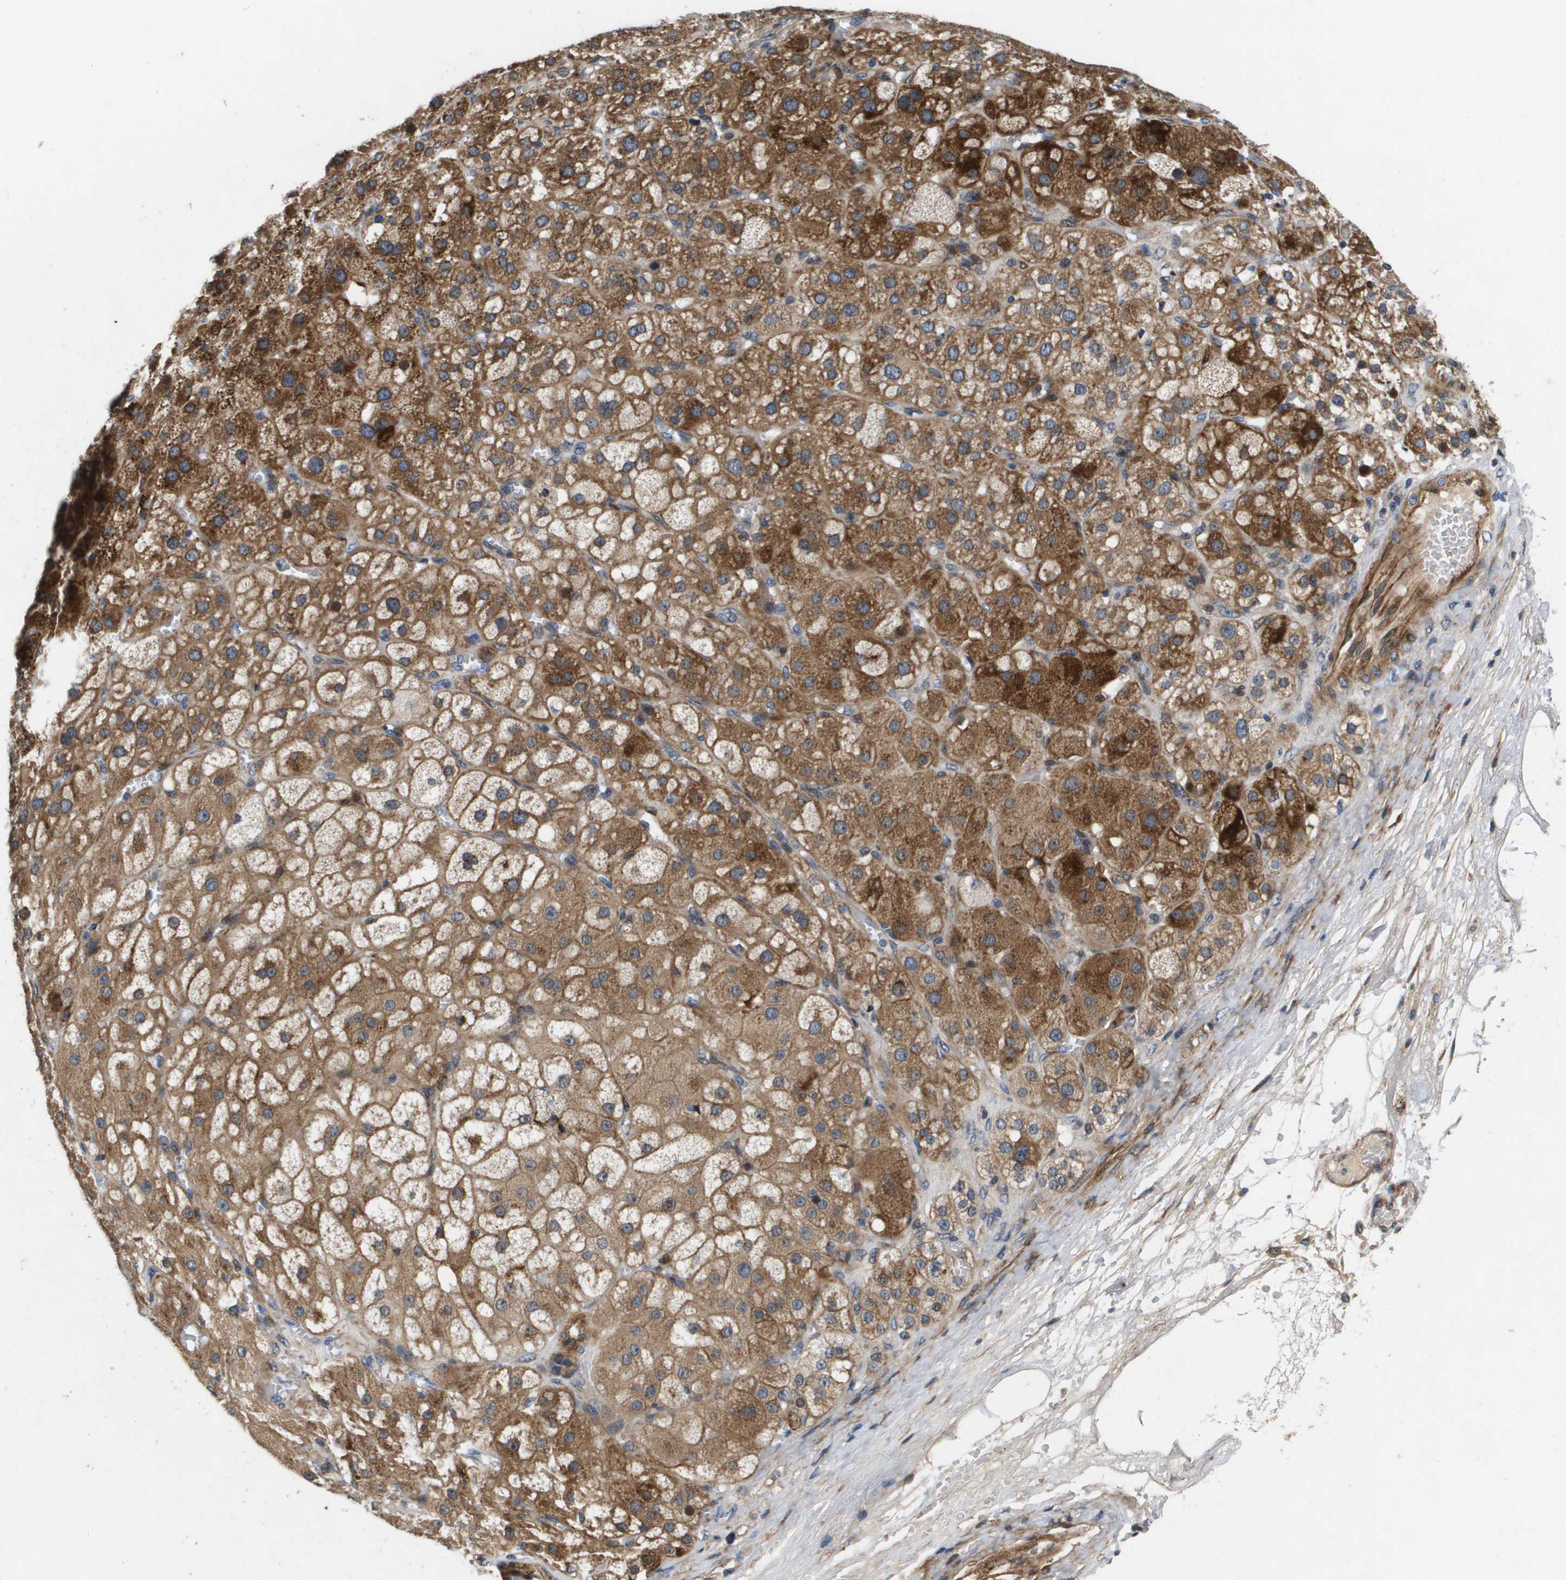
{"staining": {"intensity": "strong", "quantity": ">75%", "location": "cytoplasmic/membranous,nuclear"}, "tissue": "adrenal gland", "cell_type": "Glandular cells", "image_type": "normal", "snomed": [{"axis": "morphology", "description": "Normal tissue, NOS"}, {"axis": "topography", "description": "Adrenal gland"}], "caption": "The photomicrograph displays immunohistochemical staining of benign adrenal gland. There is strong cytoplasmic/membranous,nuclear expression is identified in approximately >75% of glandular cells. (DAB IHC, brown staining for protein, blue staining for nuclei).", "gene": "ENTPD2", "patient": {"sex": "female", "age": 47}}